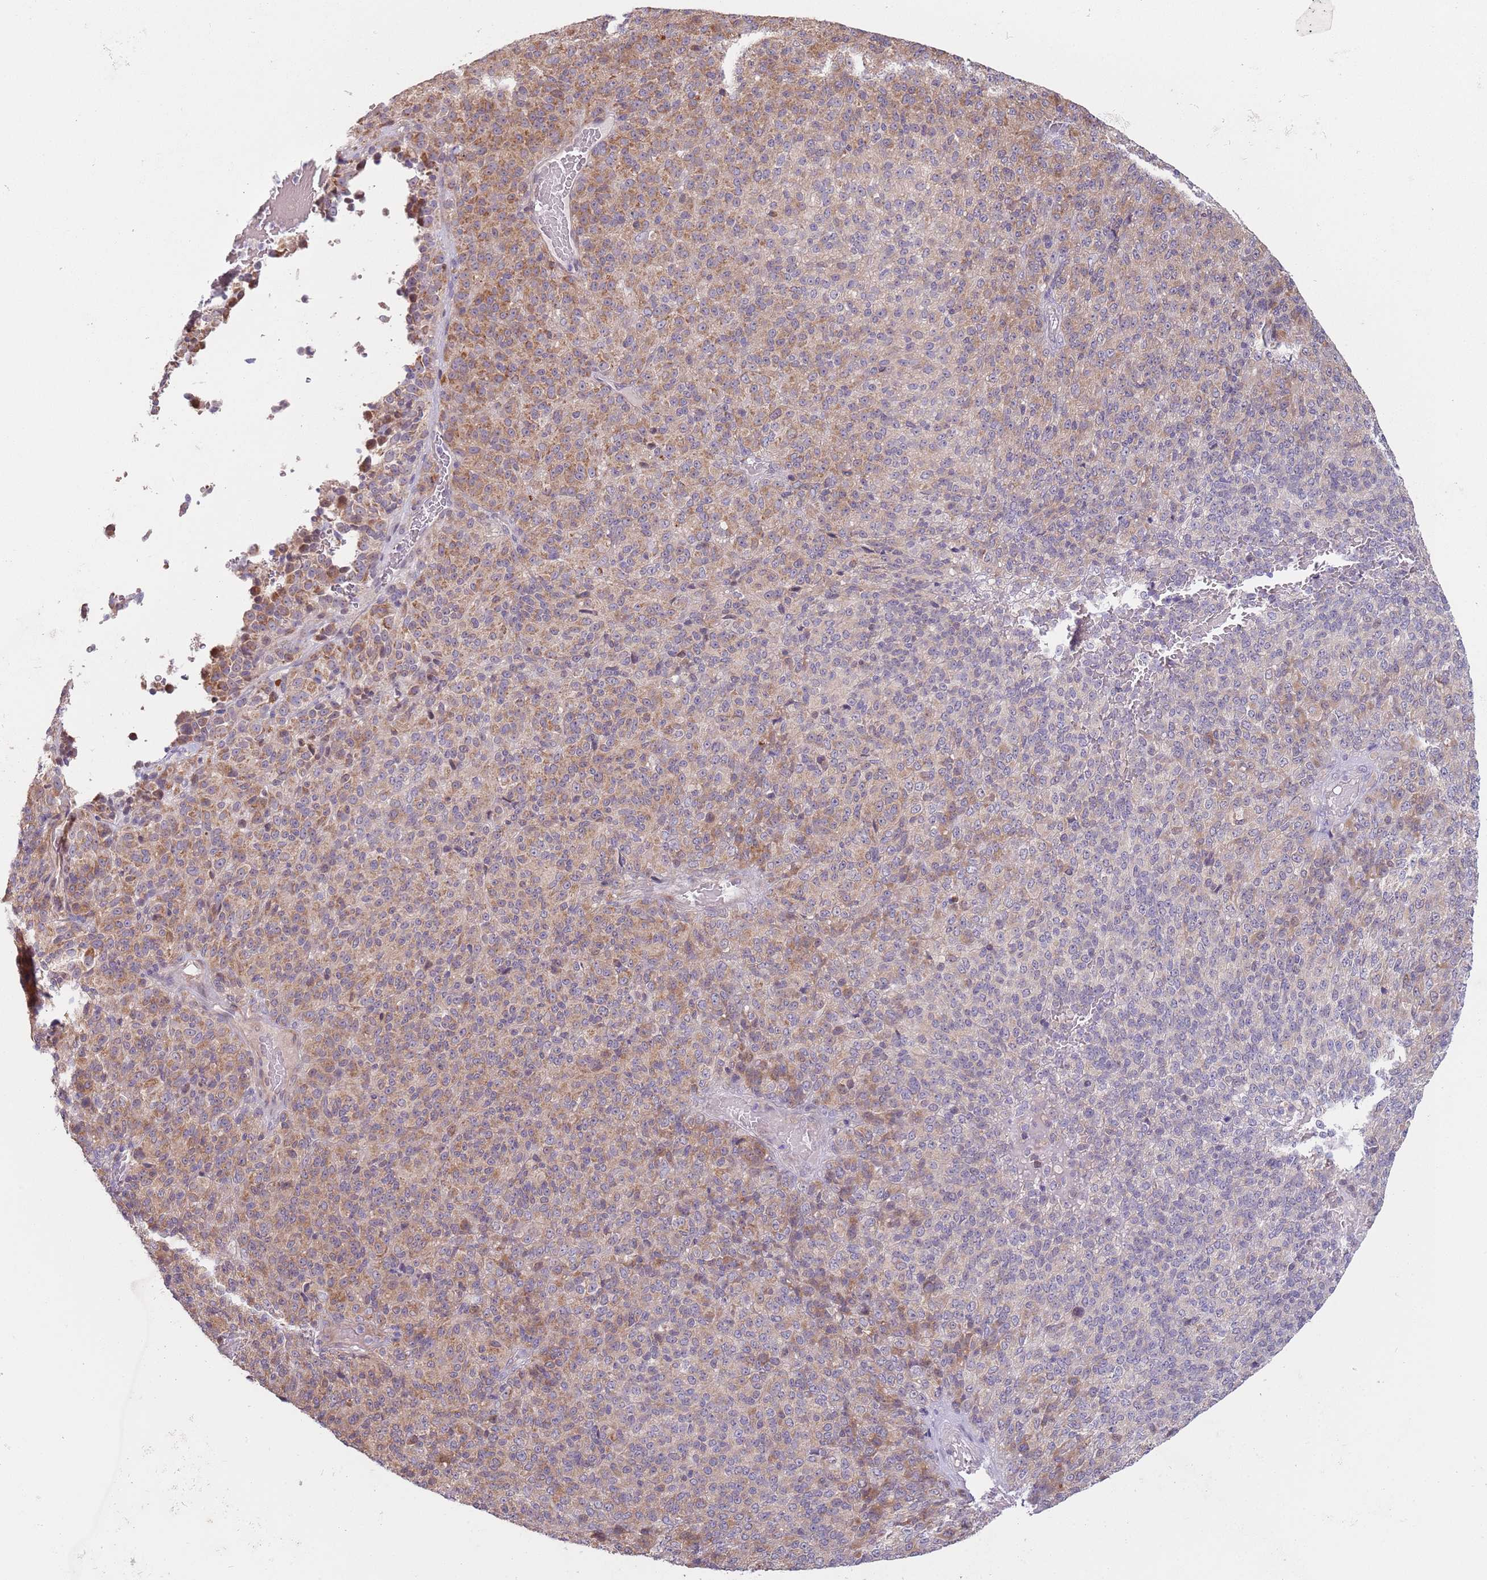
{"staining": {"intensity": "moderate", "quantity": "25%-75%", "location": "cytoplasmic/membranous"}, "tissue": "melanoma", "cell_type": "Tumor cells", "image_type": "cancer", "snomed": [{"axis": "morphology", "description": "Malignant melanoma, Metastatic site"}, {"axis": "topography", "description": "Brain"}], "caption": "Moderate cytoplasmic/membranous staining for a protein is present in approximately 25%-75% of tumor cells of malignant melanoma (metastatic site) using immunohistochemistry.", "gene": "LDHD", "patient": {"sex": "female", "age": 56}}